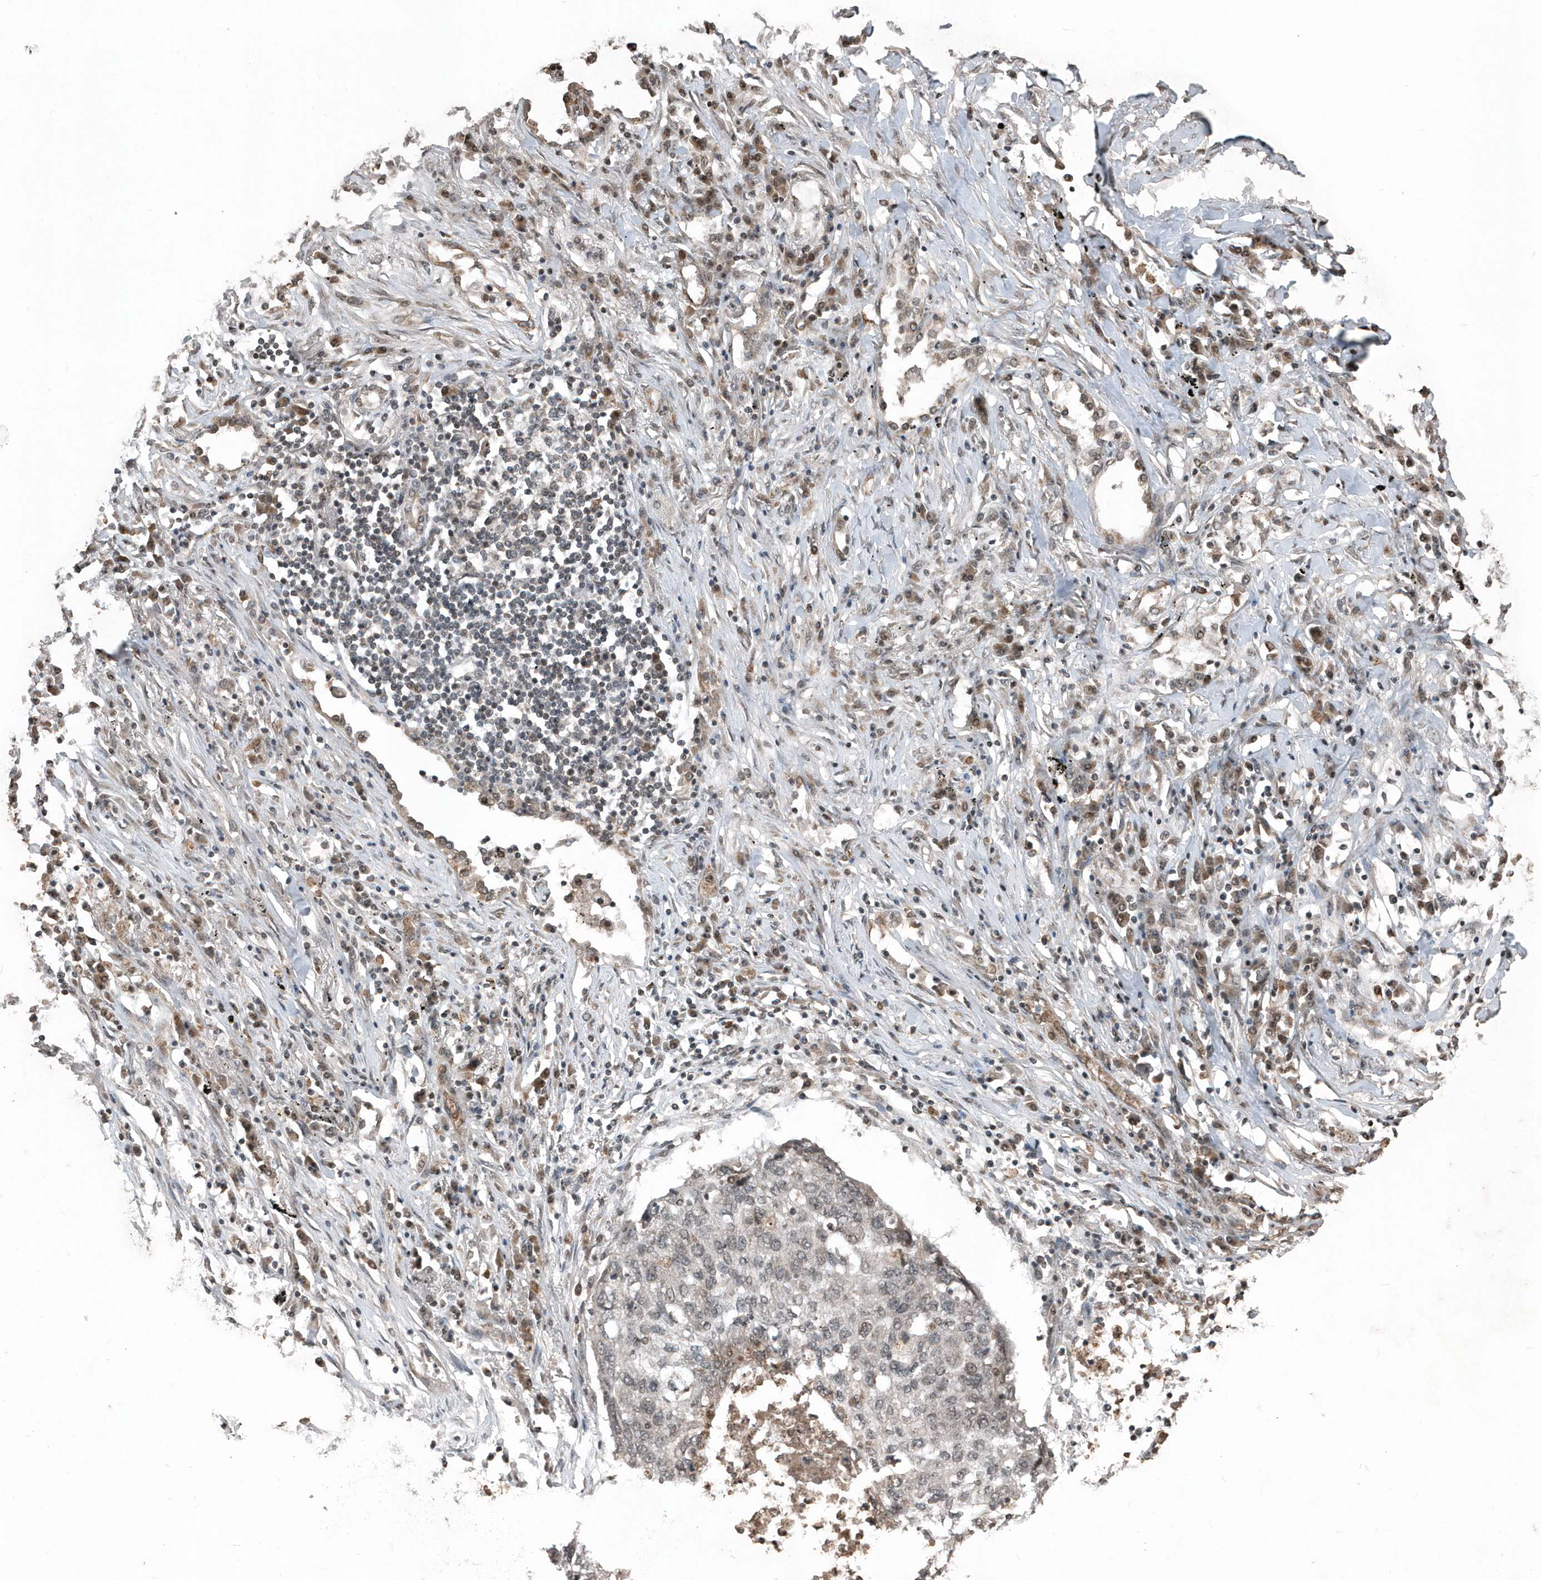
{"staining": {"intensity": "negative", "quantity": "none", "location": "none"}, "tissue": "lung cancer", "cell_type": "Tumor cells", "image_type": "cancer", "snomed": [{"axis": "morphology", "description": "Squamous cell carcinoma, NOS"}, {"axis": "topography", "description": "Lung"}], "caption": "An immunohistochemistry (IHC) image of squamous cell carcinoma (lung) is shown. There is no staining in tumor cells of squamous cell carcinoma (lung).", "gene": "EIF2B1", "patient": {"sex": "female", "age": 63}}